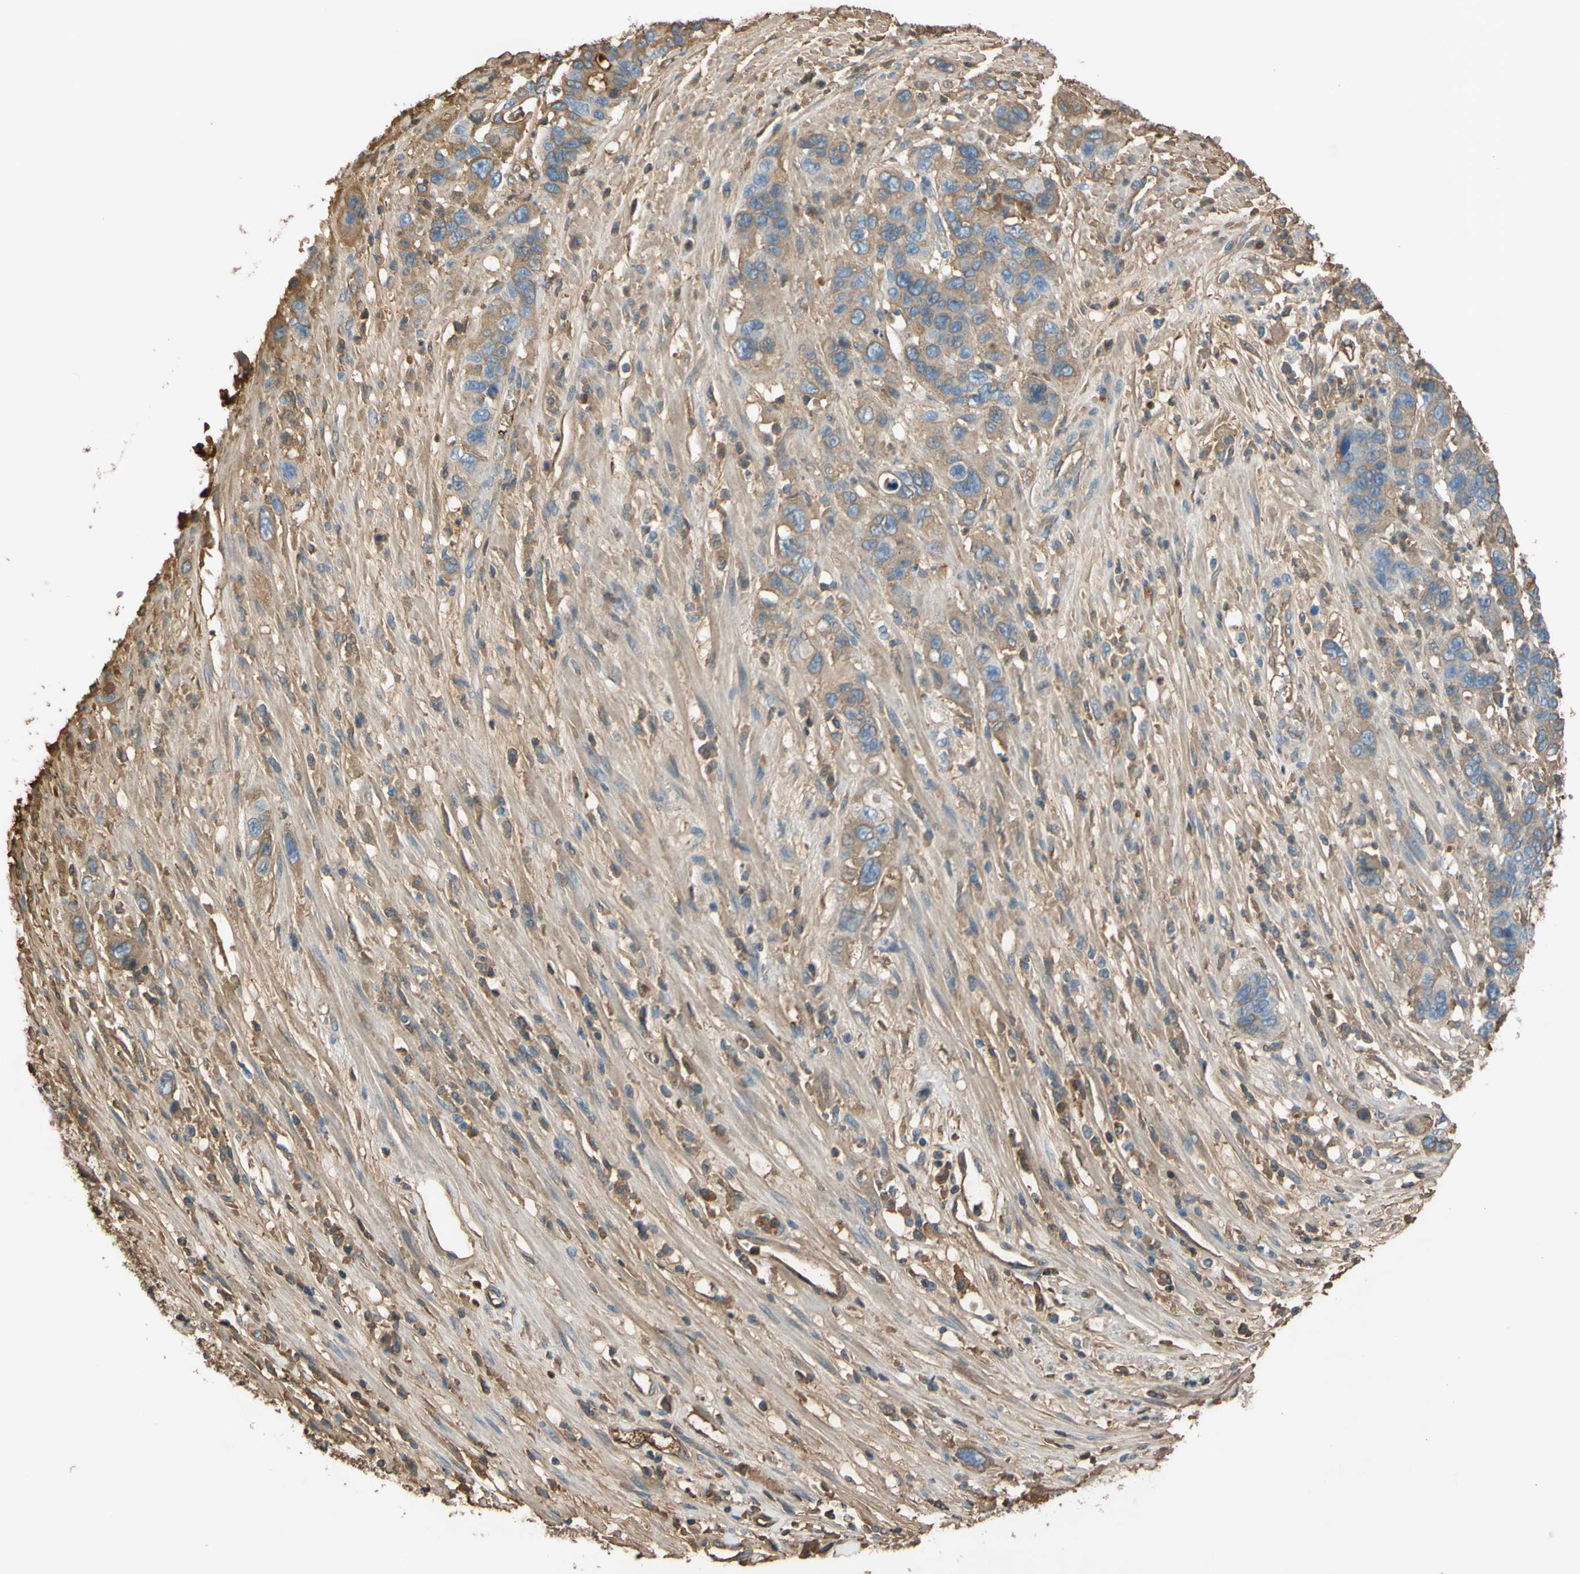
{"staining": {"intensity": "weak", "quantity": ">75%", "location": "cytoplasmic/membranous"}, "tissue": "pancreatic cancer", "cell_type": "Tumor cells", "image_type": "cancer", "snomed": [{"axis": "morphology", "description": "Adenocarcinoma, NOS"}, {"axis": "topography", "description": "Pancreas"}], "caption": "Weak cytoplasmic/membranous positivity is seen in approximately >75% of tumor cells in pancreatic cancer (adenocarcinoma).", "gene": "TIMP2", "patient": {"sex": "female", "age": 71}}